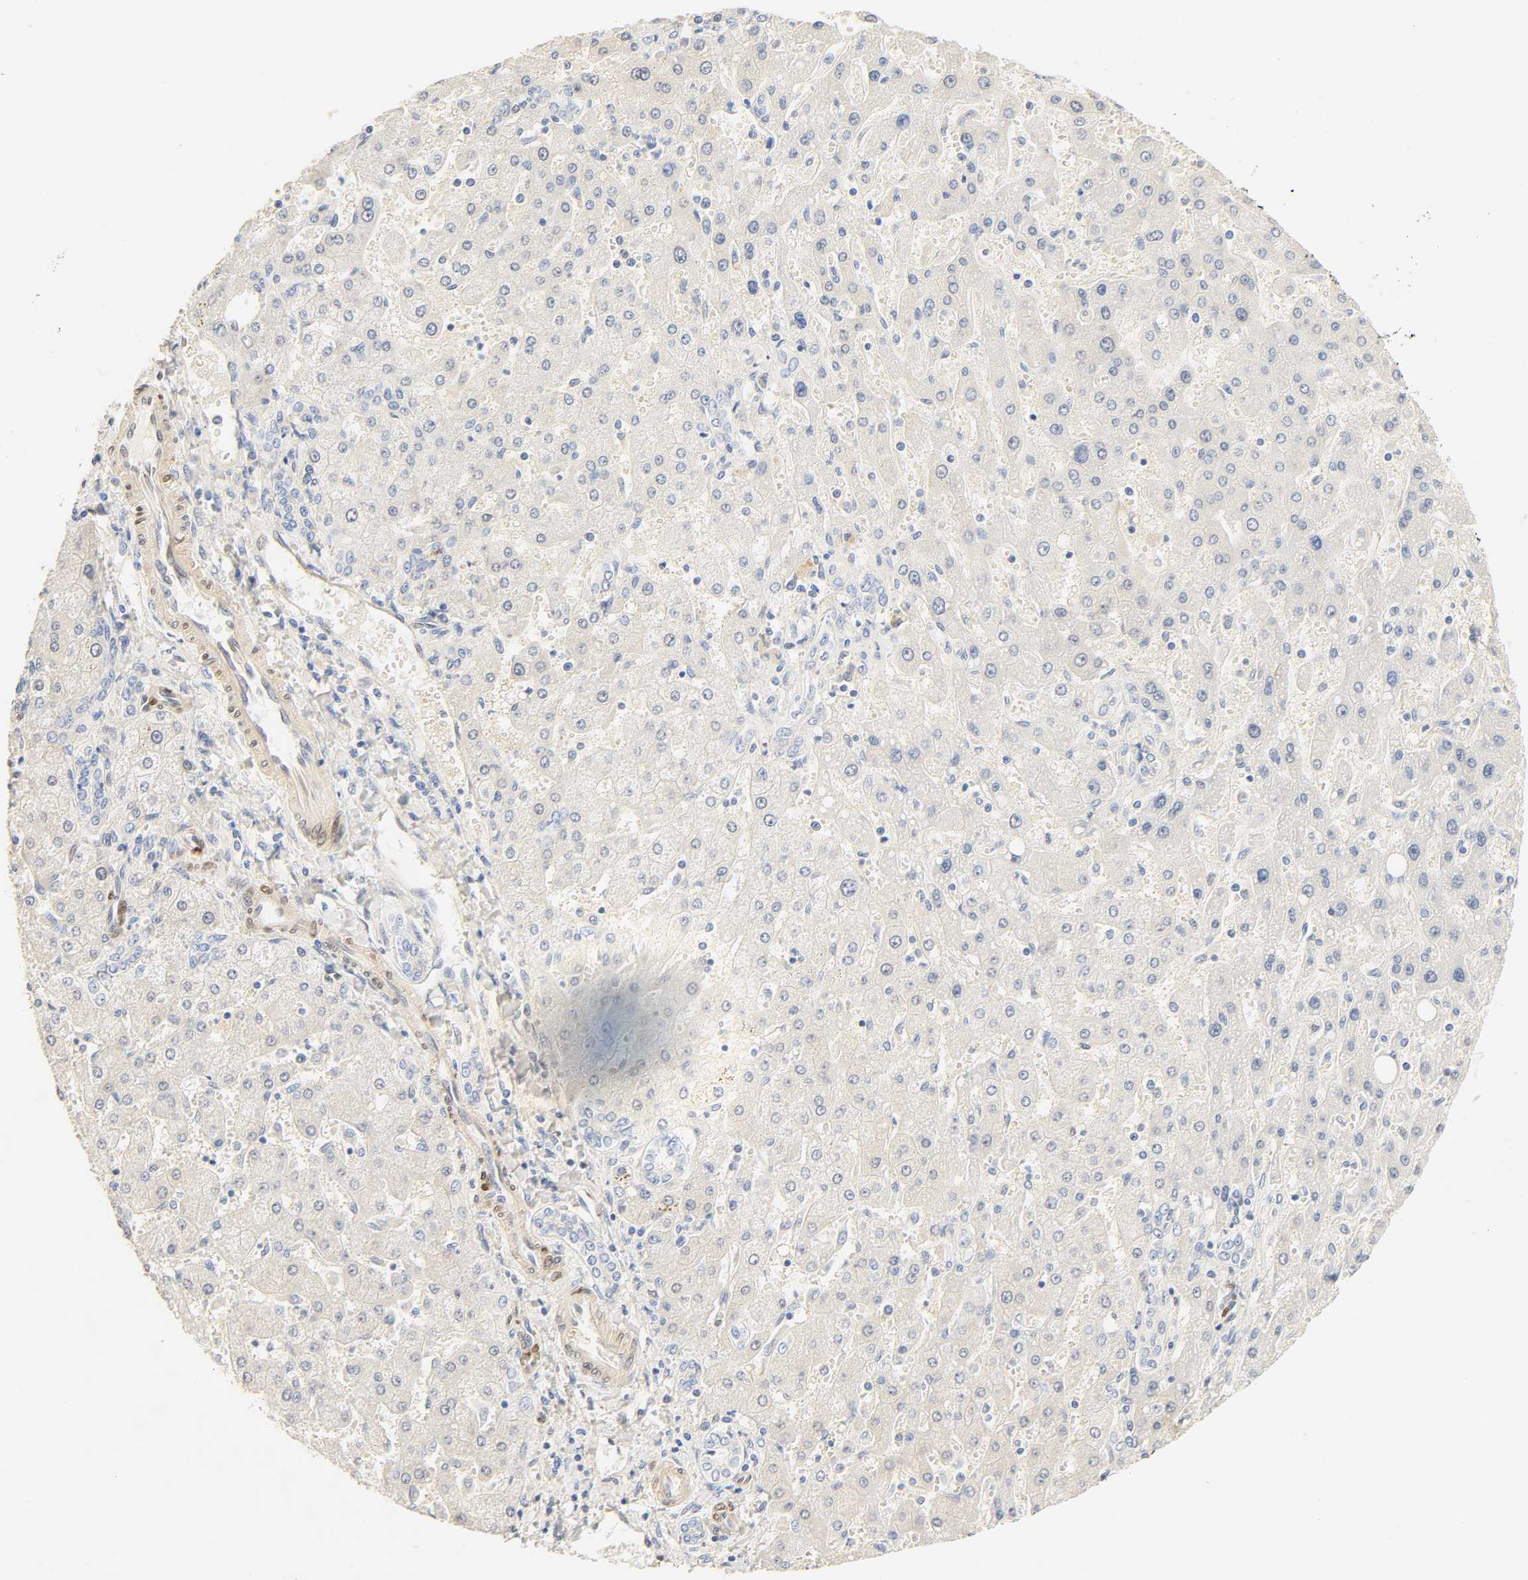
{"staining": {"intensity": "negative", "quantity": "none", "location": "none"}, "tissue": "liver cancer", "cell_type": "Tumor cells", "image_type": "cancer", "snomed": [{"axis": "morphology", "description": "Carcinoma, Hepatocellular, NOS"}, {"axis": "topography", "description": "Liver"}], "caption": "A micrograph of liver cancer (hepatocellular carcinoma) stained for a protein reveals no brown staining in tumor cells. Brightfield microscopy of IHC stained with DAB (3,3'-diaminobenzidine) (brown) and hematoxylin (blue), captured at high magnification.", "gene": "BORCS8-MEF2B", "patient": {"sex": "female", "age": 53}}